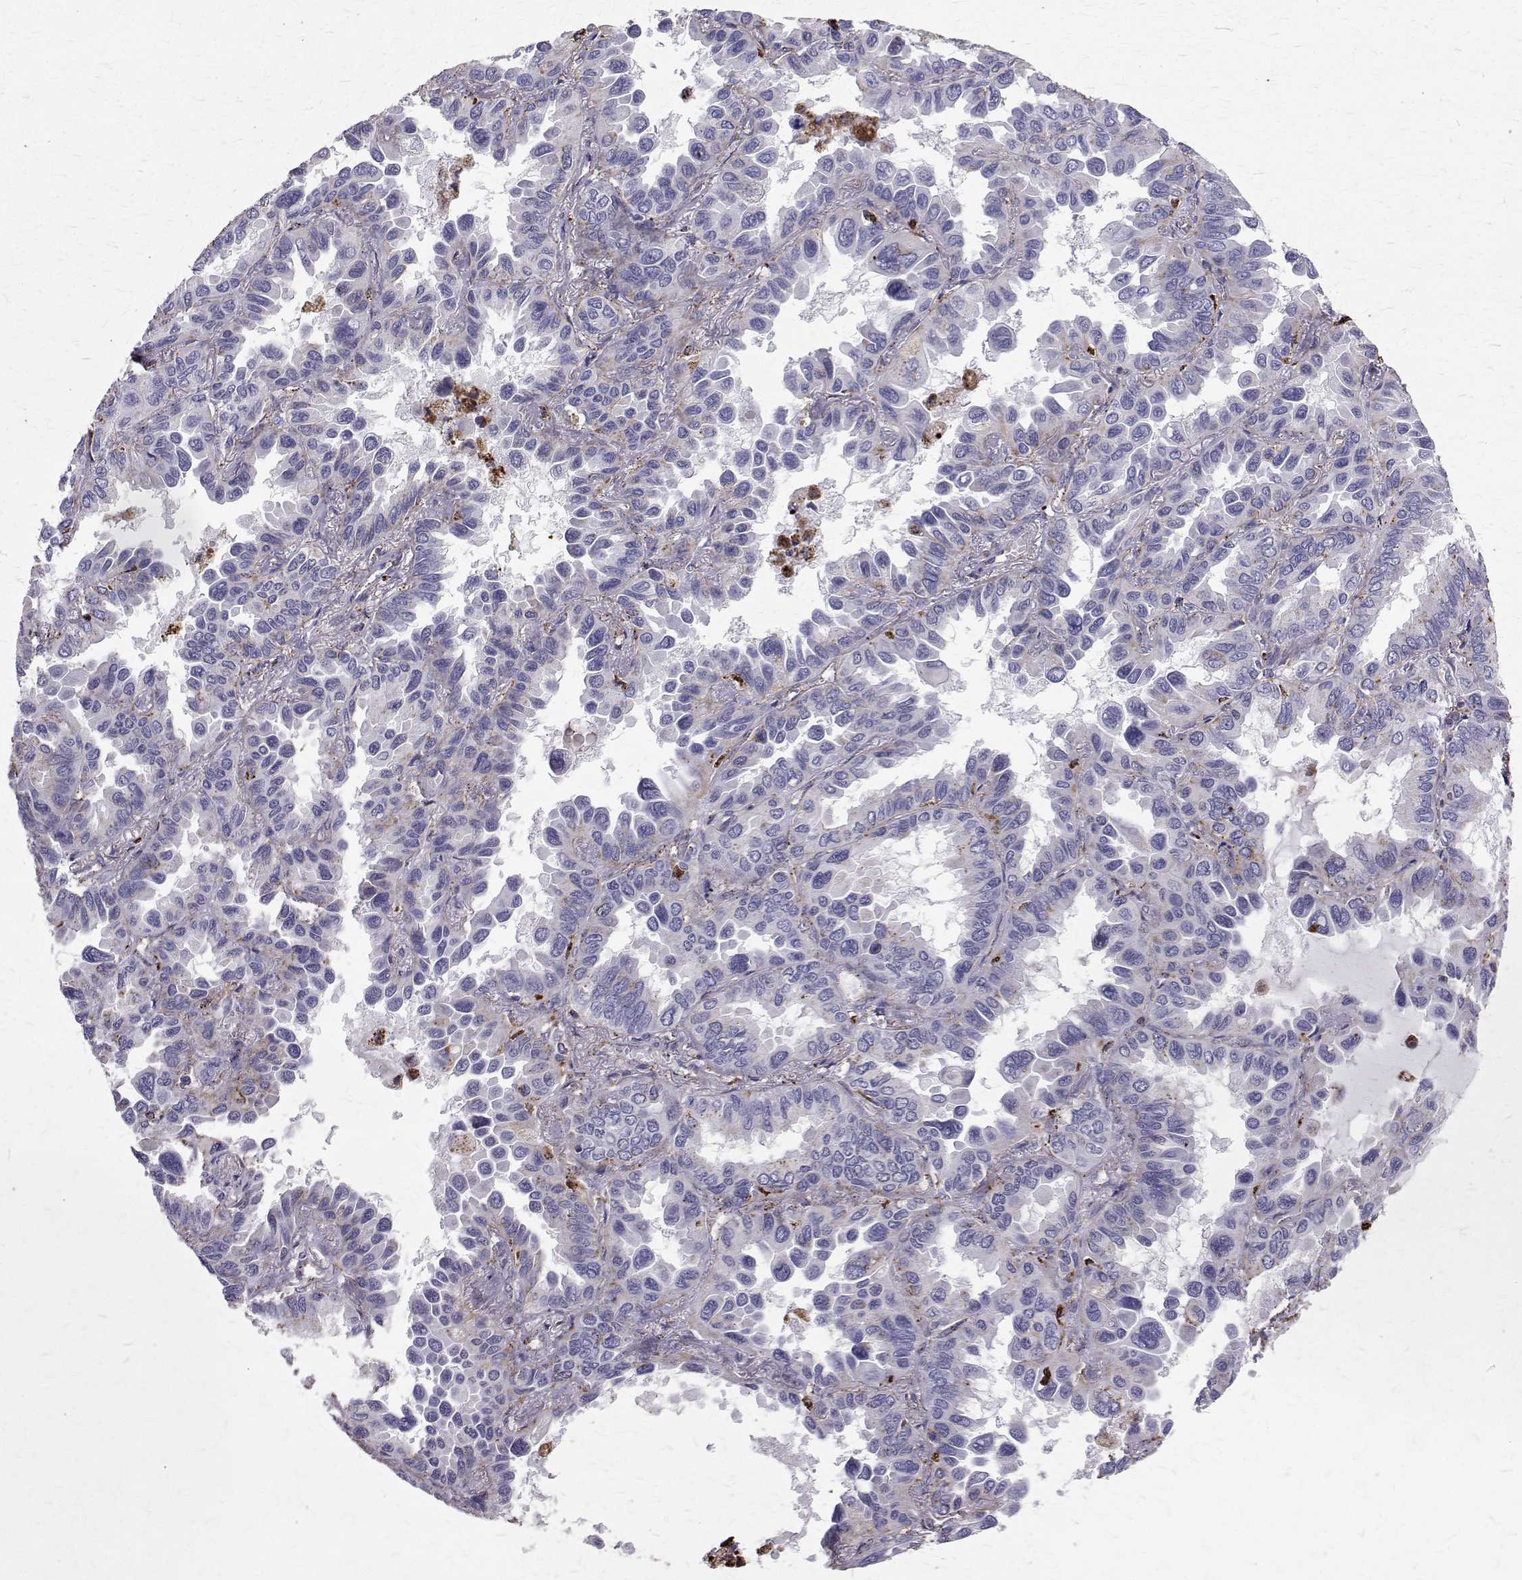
{"staining": {"intensity": "negative", "quantity": "none", "location": "none"}, "tissue": "lung cancer", "cell_type": "Tumor cells", "image_type": "cancer", "snomed": [{"axis": "morphology", "description": "Adenocarcinoma, NOS"}, {"axis": "topography", "description": "Lung"}], "caption": "The micrograph displays no significant positivity in tumor cells of lung cancer. (Stains: DAB (3,3'-diaminobenzidine) immunohistochemistry with hematoxylin counter stain, Microscopy: brightfield microscopy at high magnification).", "gene": "TPP1", "patient": {"sex": "male", "age": 64}}